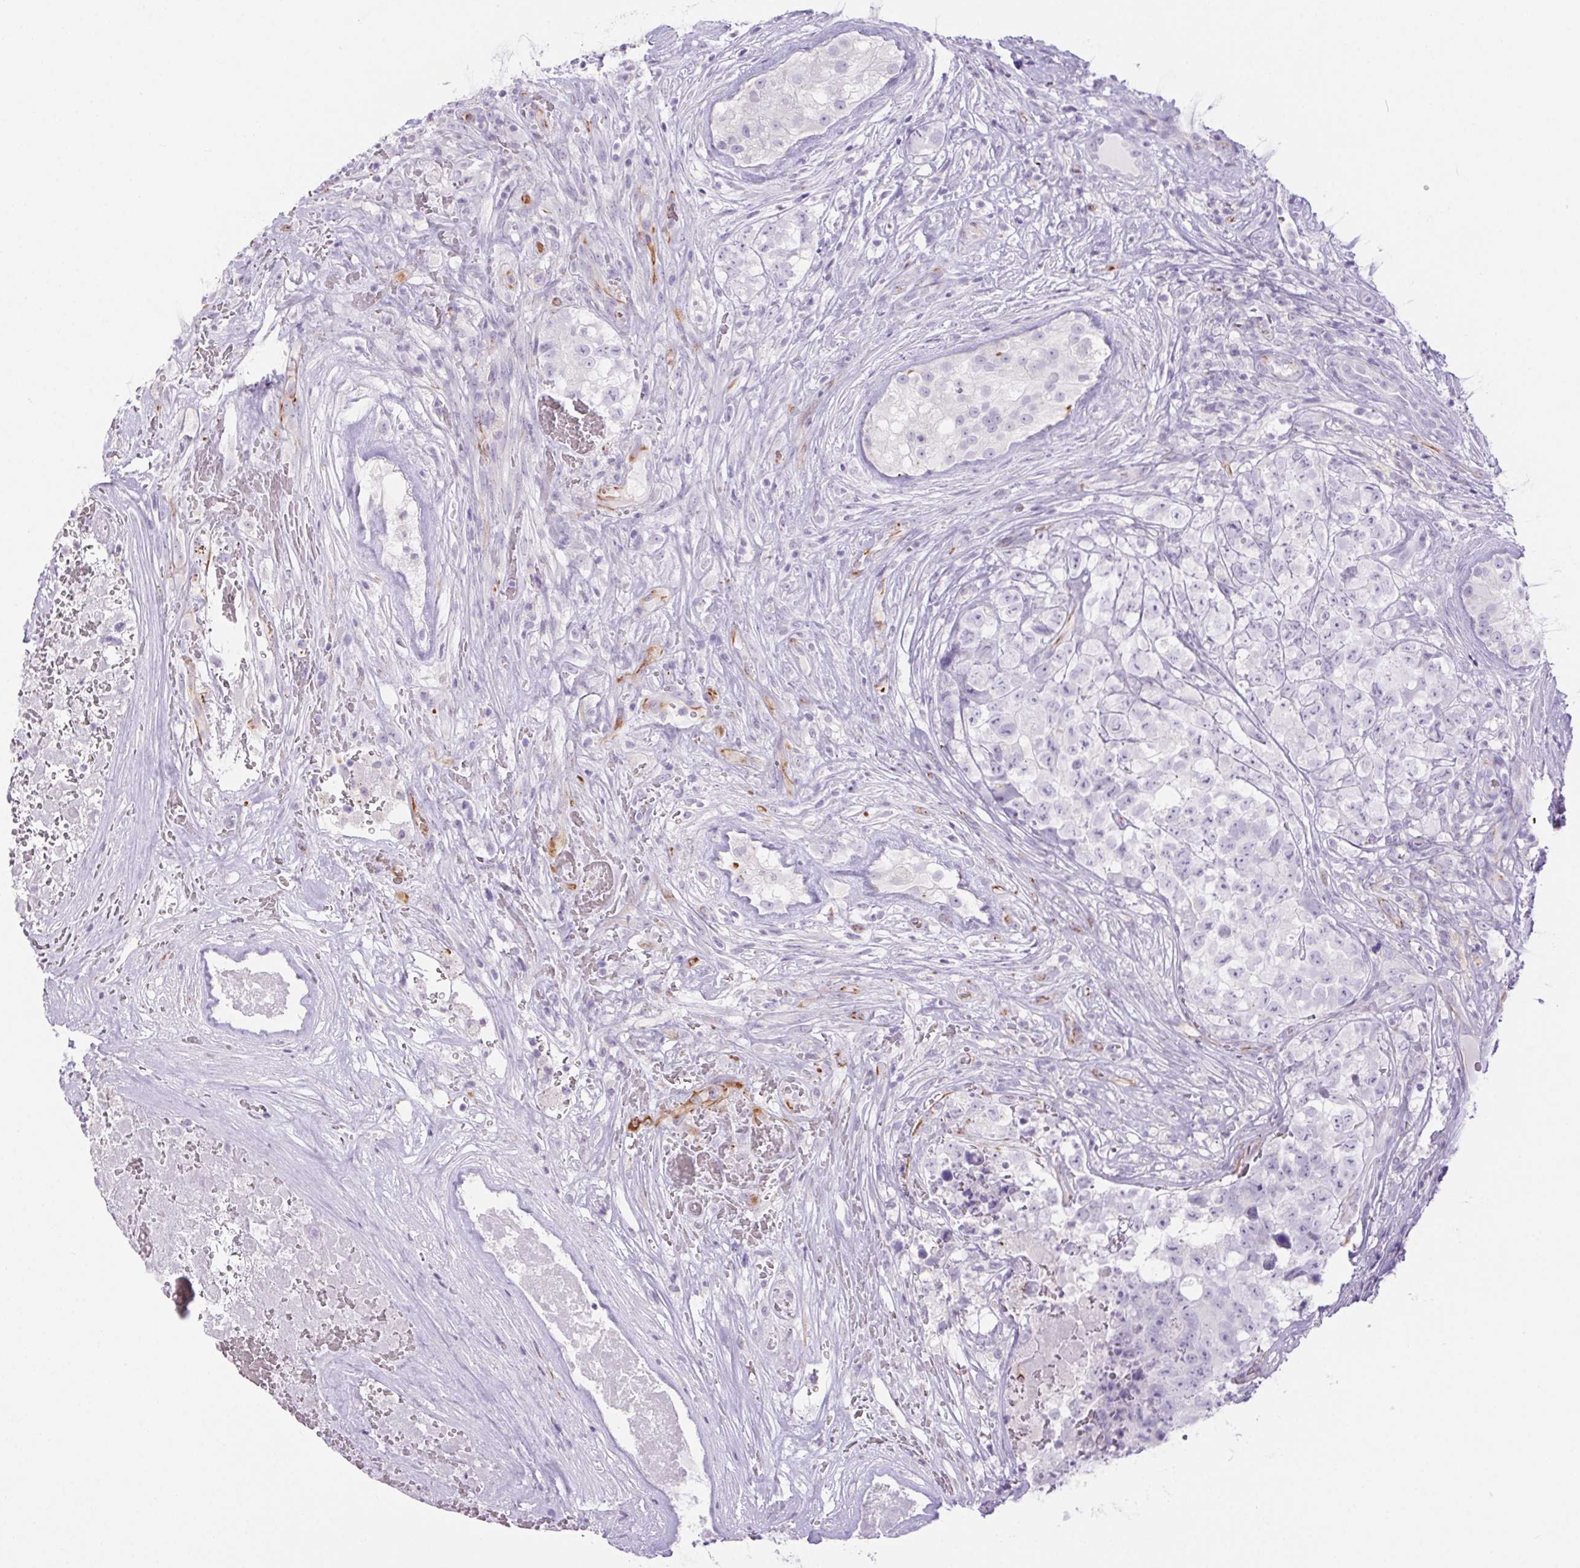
{"staining": {"intensity": "negative", "quantity": "none", "location": "none"}, "tissue": "testis cancer", "cell_type": "Tumor cells", "image_type": "cancer", "snomed": [{"axis": "morphology", "description": "Carcinoma, Embryonal, NOS"}, {"axis": "topography", "description": "Testis"}], "caption": "Immunohistochemical staining of human testis cancer shows no significant positivity in tumor cells.", "gene": "ERP27", "patient": {"sex": "male", "age": 18}}